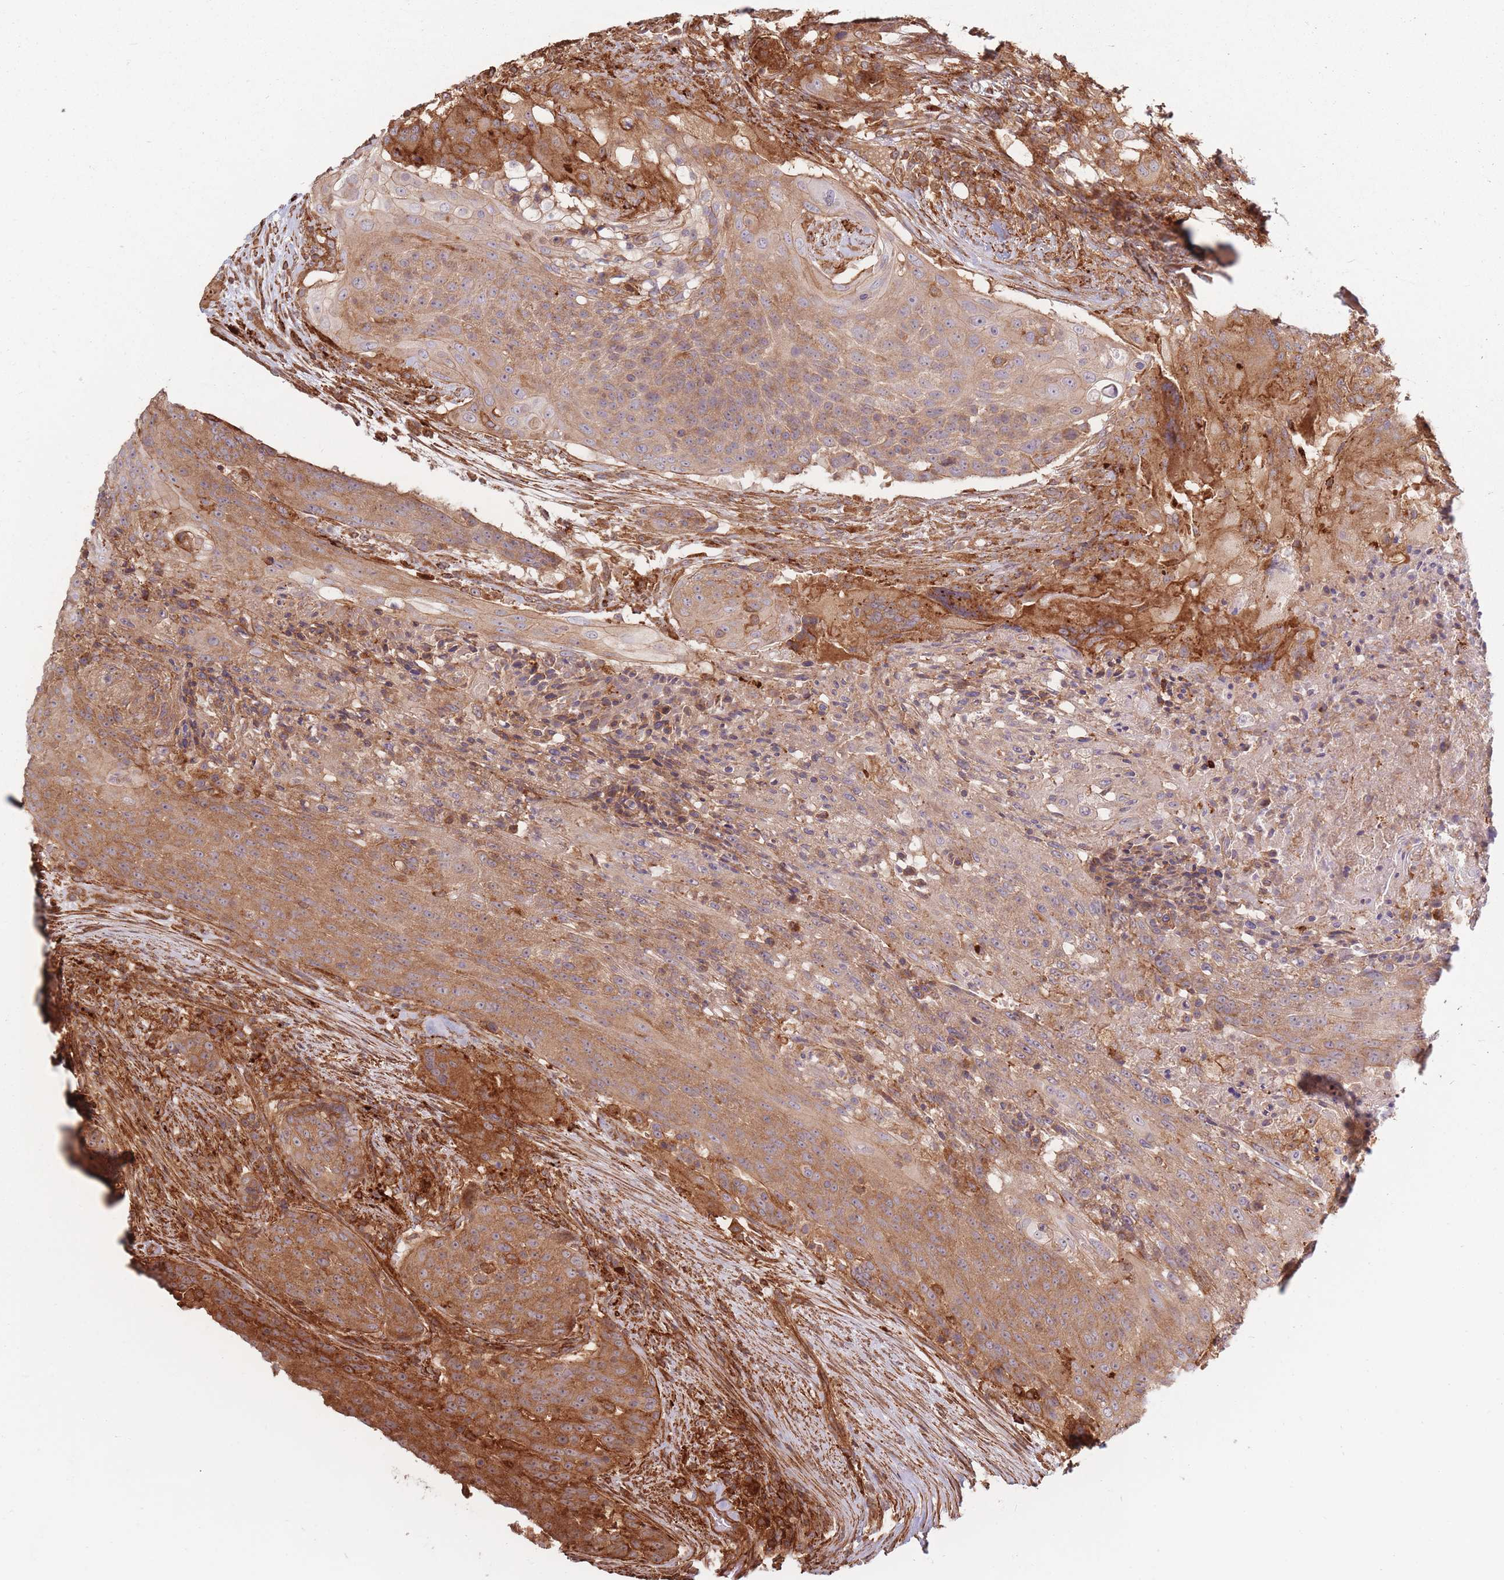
{"staining": {"intensity": "moderate", "quantity": ">75%", "location": "cytoplasmic/membranous"}, "tissue": "urothelial cancer", "cell_type": "Tumor cells", "image_type": "cancer", "snomed": [{"axis": "morphology", "description": "Urothelial carcinoma, High grade"}, {"axis": "topography", "description": "Urinary bladder"}], "caption": "This photomicrograph exhibits immunohistochemistry (IHC) staining of high-grade urothelial carcinoma, with medium moderate cytoplasmic/membranous expression in approximately >75% of tumor cells.", "gene": "RASSF2", "patient": {"sex": "female", "age": 63}}